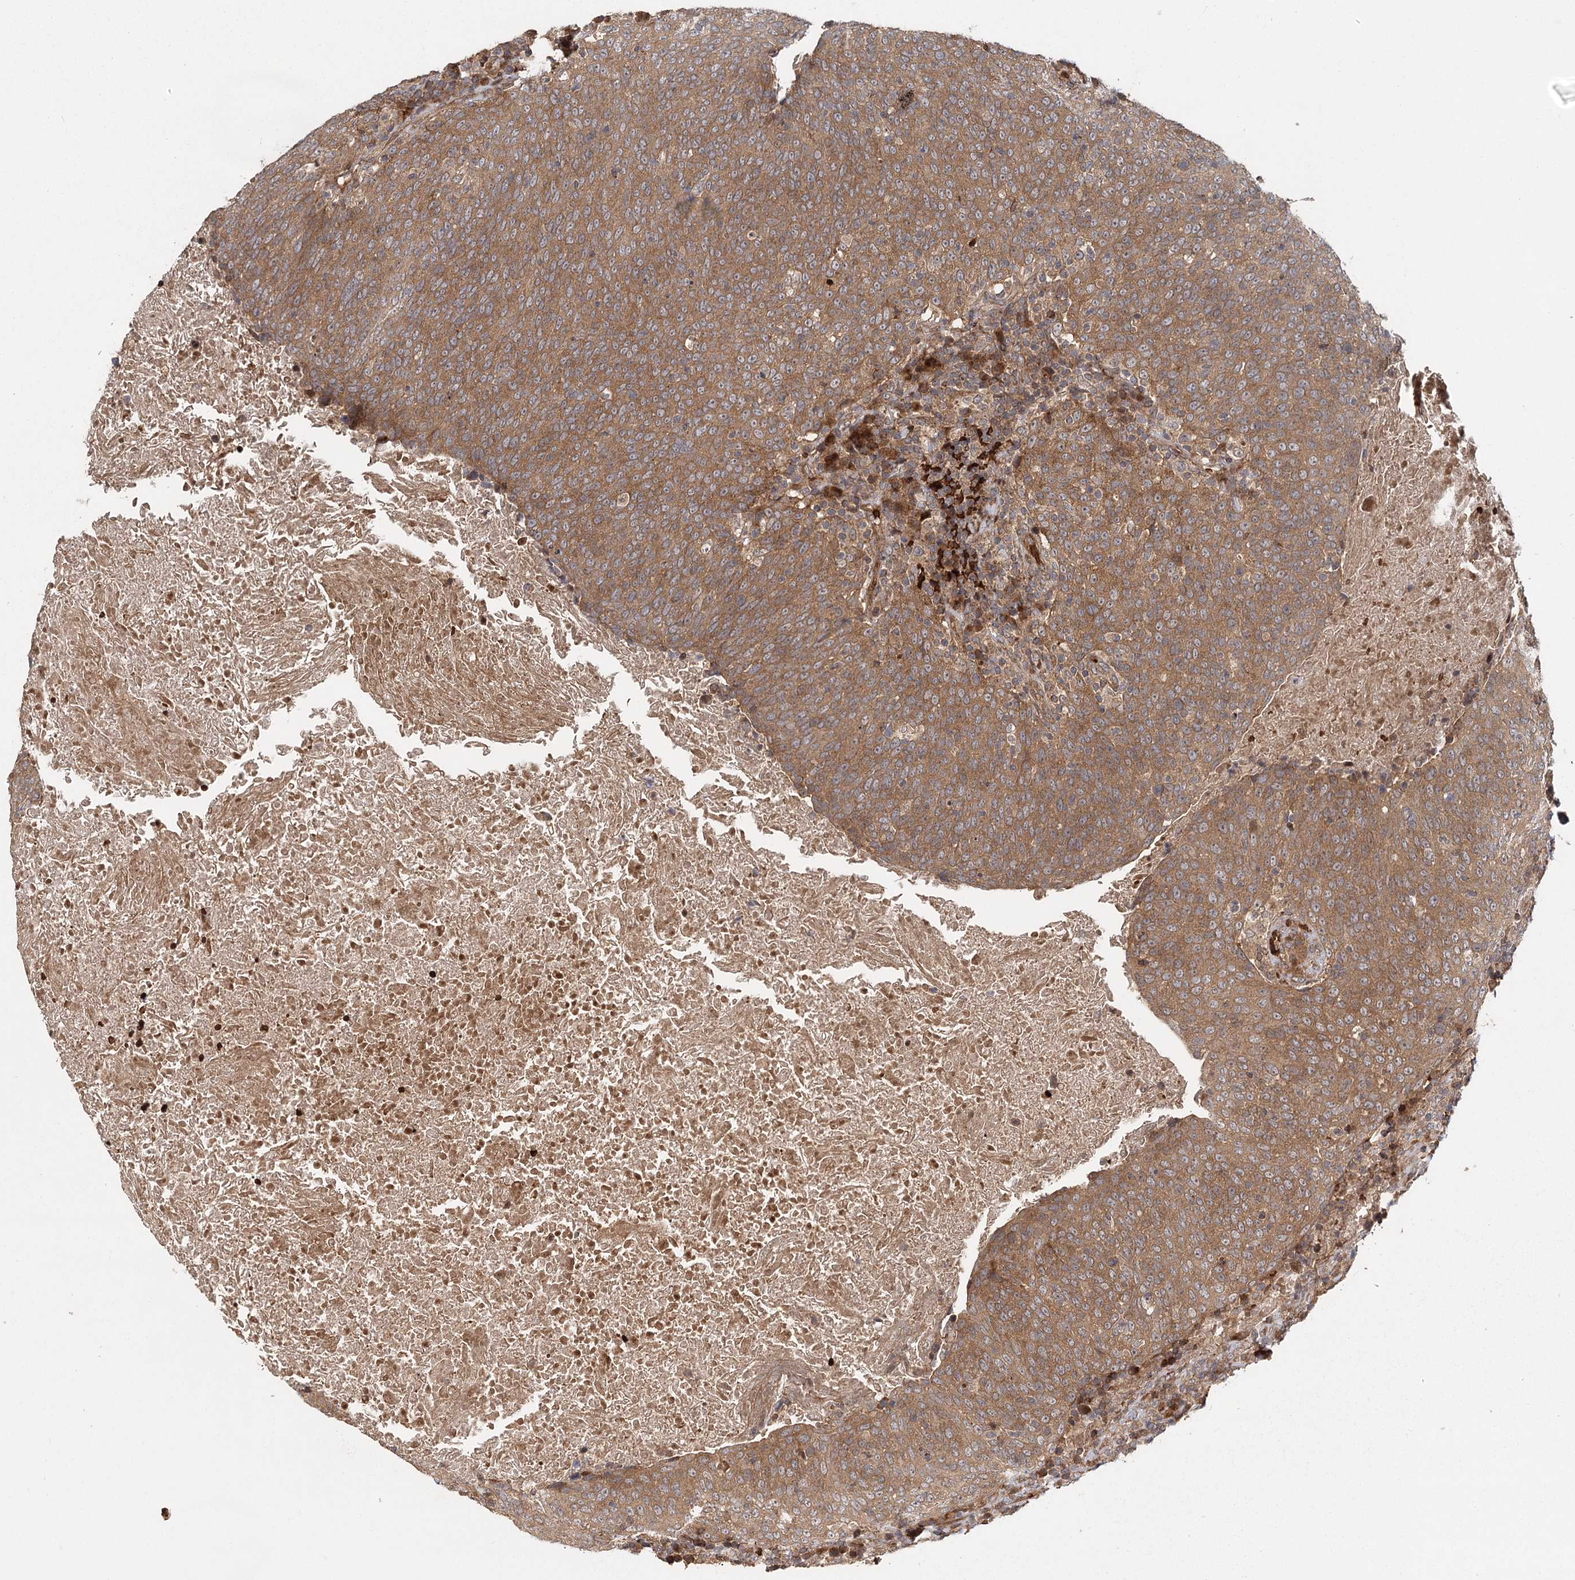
{"staining": {"intensity": "moderate", "quantity": ">75%", "location": "cytoplasmic/membranous"}, "tissue": "head and neck cancer", "cell_type": "Tumor cells", "image_type": "cancer", "snomed": [{"axis": "morphology", "description": "Squamous cell carcinoma, NOS"}, {"axis": "morphology", "description": "Squamous cell carcinoma, metastatic, NOS"}, {"axis": "topography", "description": "Lymph node"}, {"axis": "topography", "description": "Head-Neck"}], "caption": "IHC (DAB (3,3'-diaminobenzidine)) staining of metastatic squamous cell carcinoma (head and neck) reveals moderate cytoplasmic/membranous protein staining in approximately >75% of tumor cells.", "gene": "RAPGEF6", "patient": {"sex": "male", "age": 62}}